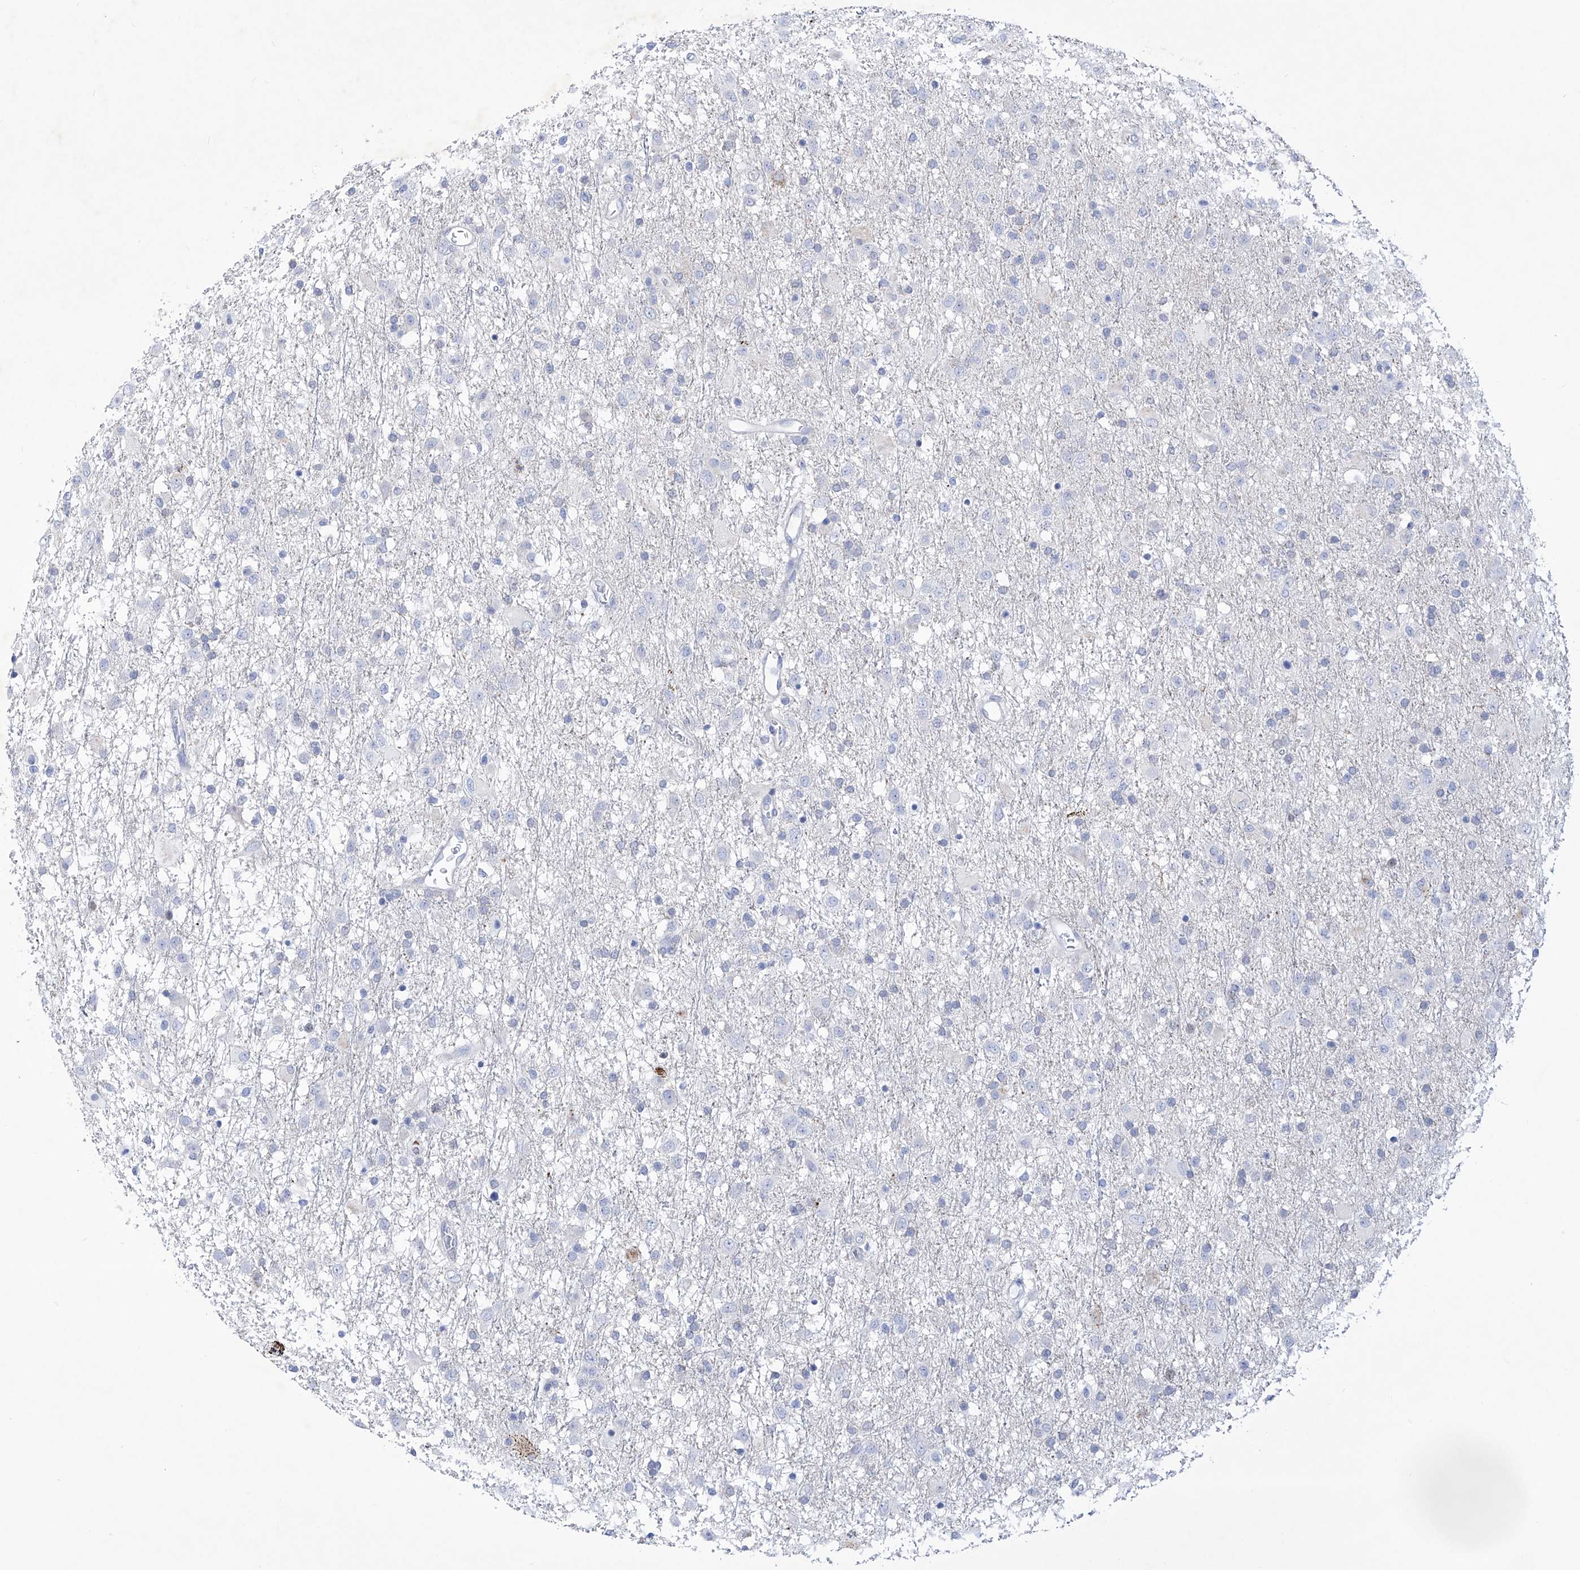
{"staining": {"intensity": "negative", "quantity": "none", "location": "none"}, "tissue": "glioma", "cell_type": "Tumor cells", "image_type": "cancer", "snomed": [{"axis": "morphology", "description": "Glioma, malignant, Low grade"}, {"axis": "topography", "description": "Brain"}], "caption": "The immunohistochemistry micrograph has no significant expression in tumor cells of glioma tissue.", "gene": "C1orf87", "patient": {"sex": "male", "age": 65}}